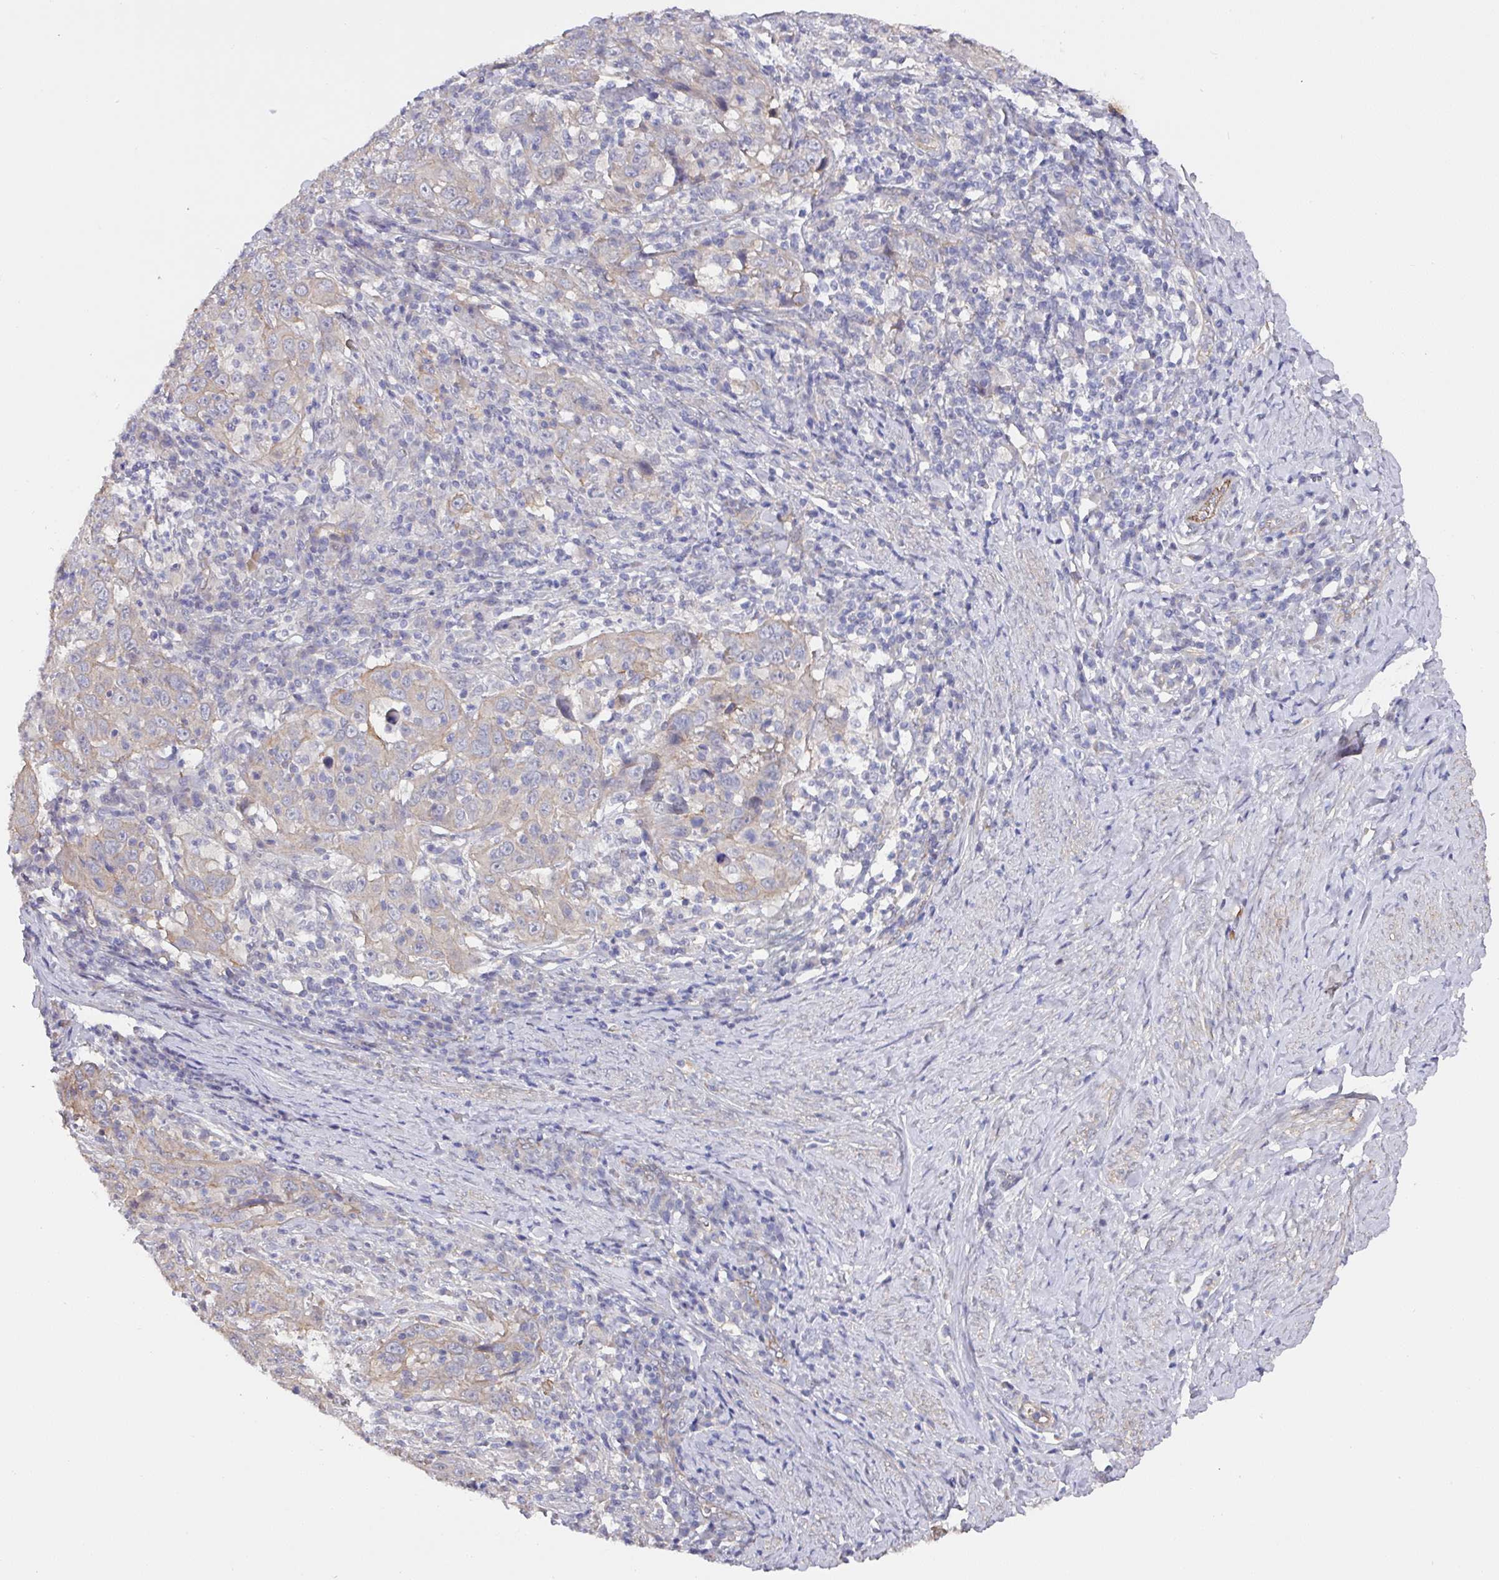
{"staining": {"intensity": "negative", "quantity": "none", "location": "none"}, "tissue": "cervical cancer", "cell_type": "Tumor cells", "image_type": "cancer", "snomed": [{"axis": "morphology", "description": "Squamous cell carcinoma, NOS"}, {"axis": "topography", "description": "Cervix"}], "caption": "The image reveals no staining of tumor cells in cervical cancer (squamous cell carcinoma). The staining was performed using DAB to visualize the protein expression in brown, while the nuclei were stained in blue with hematoxylin (Magnification: 20x).", "gene": "PRR5", "patient": {"sex": "female", "age": 46}}